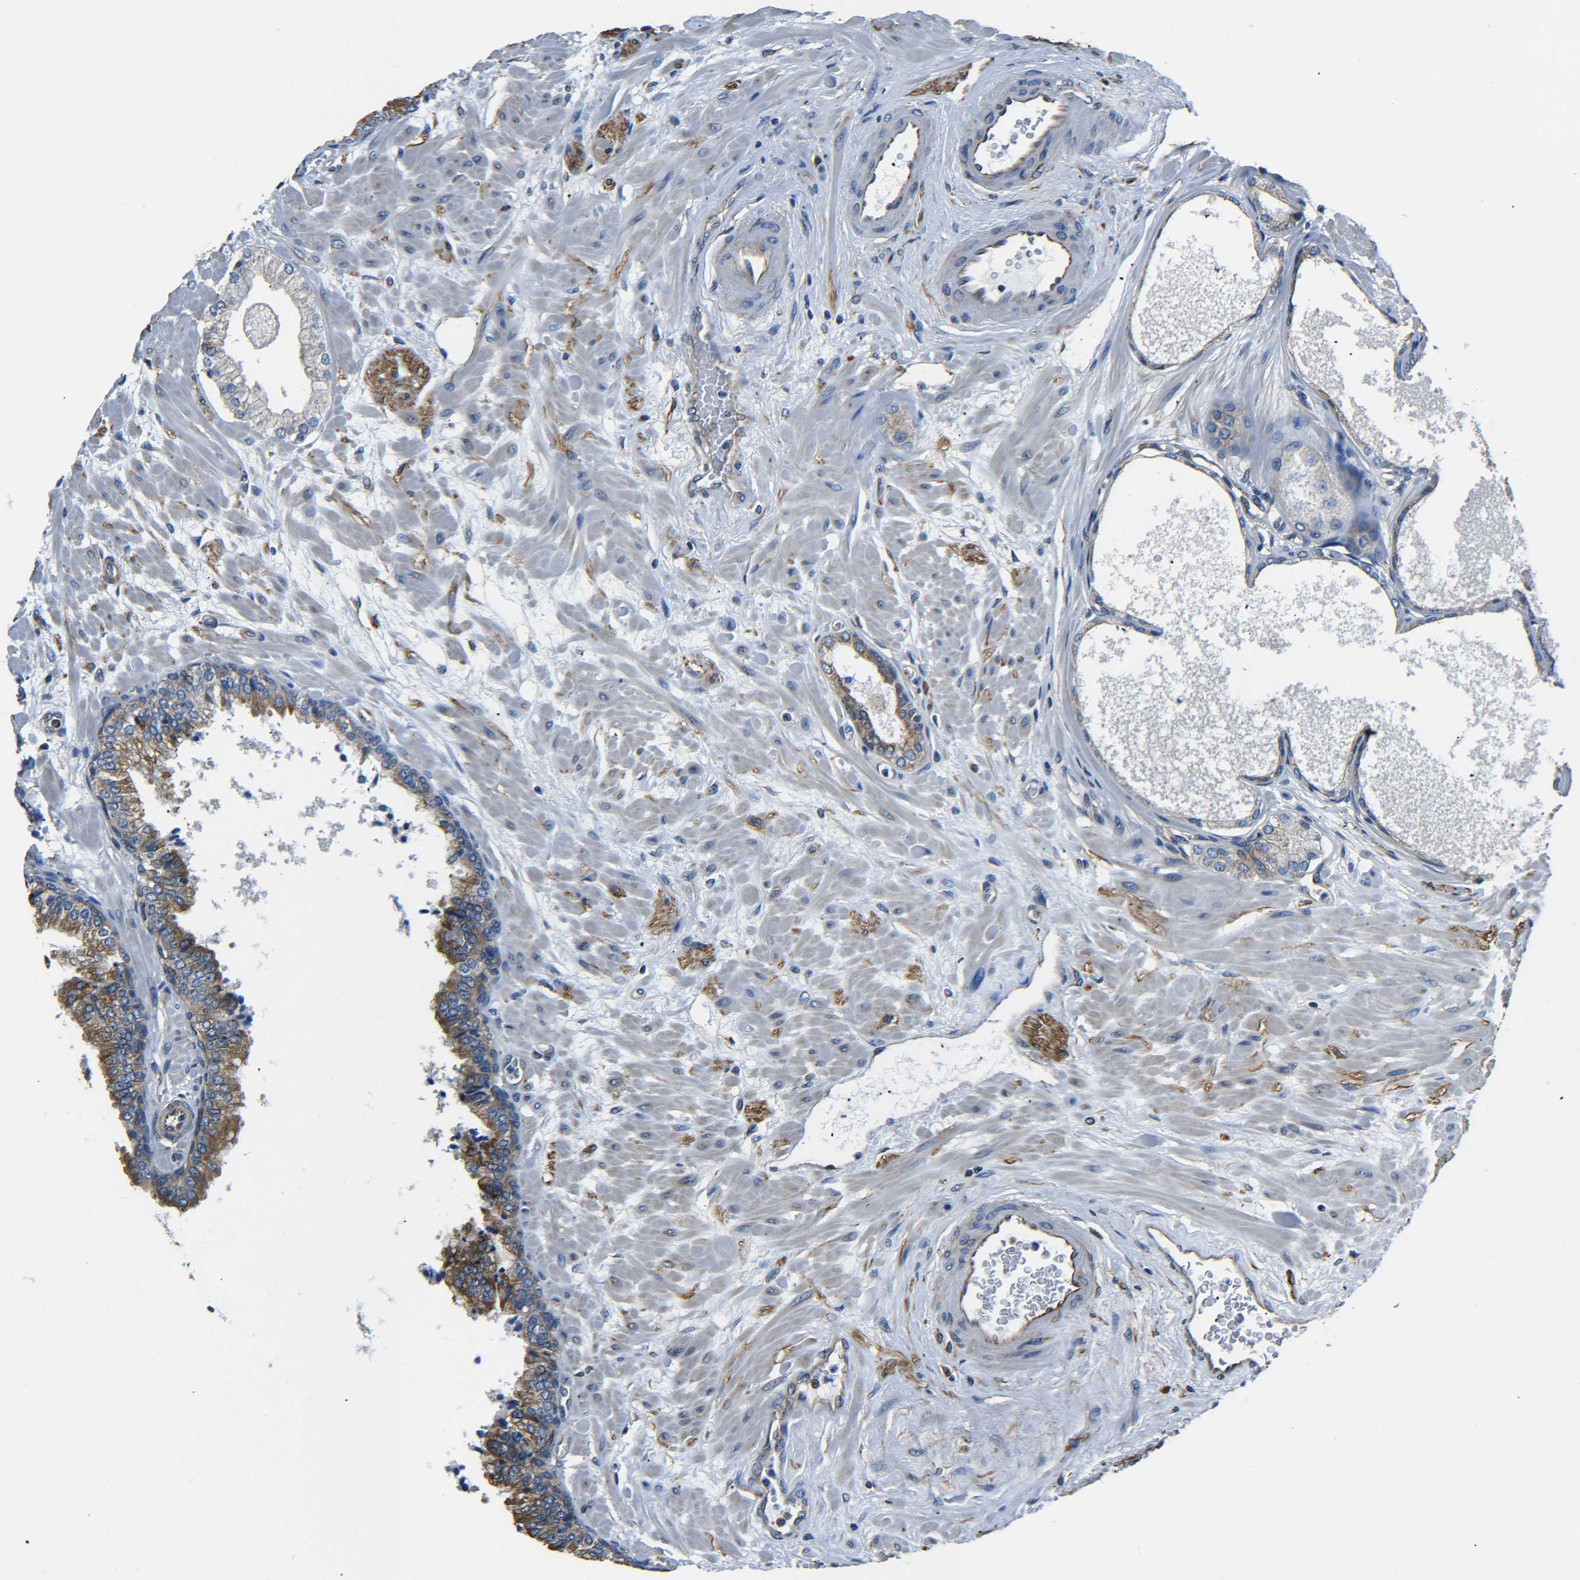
{"staining": {"intensity": "moderate", "quantity": "25%-75%", "location": "cytoplasmic/membranous"}, "tissue": "prostate", "cell_type": "Glandular cells", "image_type": "normal", "snomed": [{"axis": "morphology", "description": "Normal tissue, NOS"}, {"axis": "morphology", "description": "Urothelial carcinoma, Low grade"}, {"axis": "topography", "description": "Urinary bladder"}, {"axis": "topography", "description": "Prostate"}], "caption": "Normal prostate displays moderate cytoplasmic/membranous expression in approximately 25%-75% of glandular cells, visualized by immunohistochemistry.", "gene": "TUBB", "patient": {"sex": "male", "age": 60}}